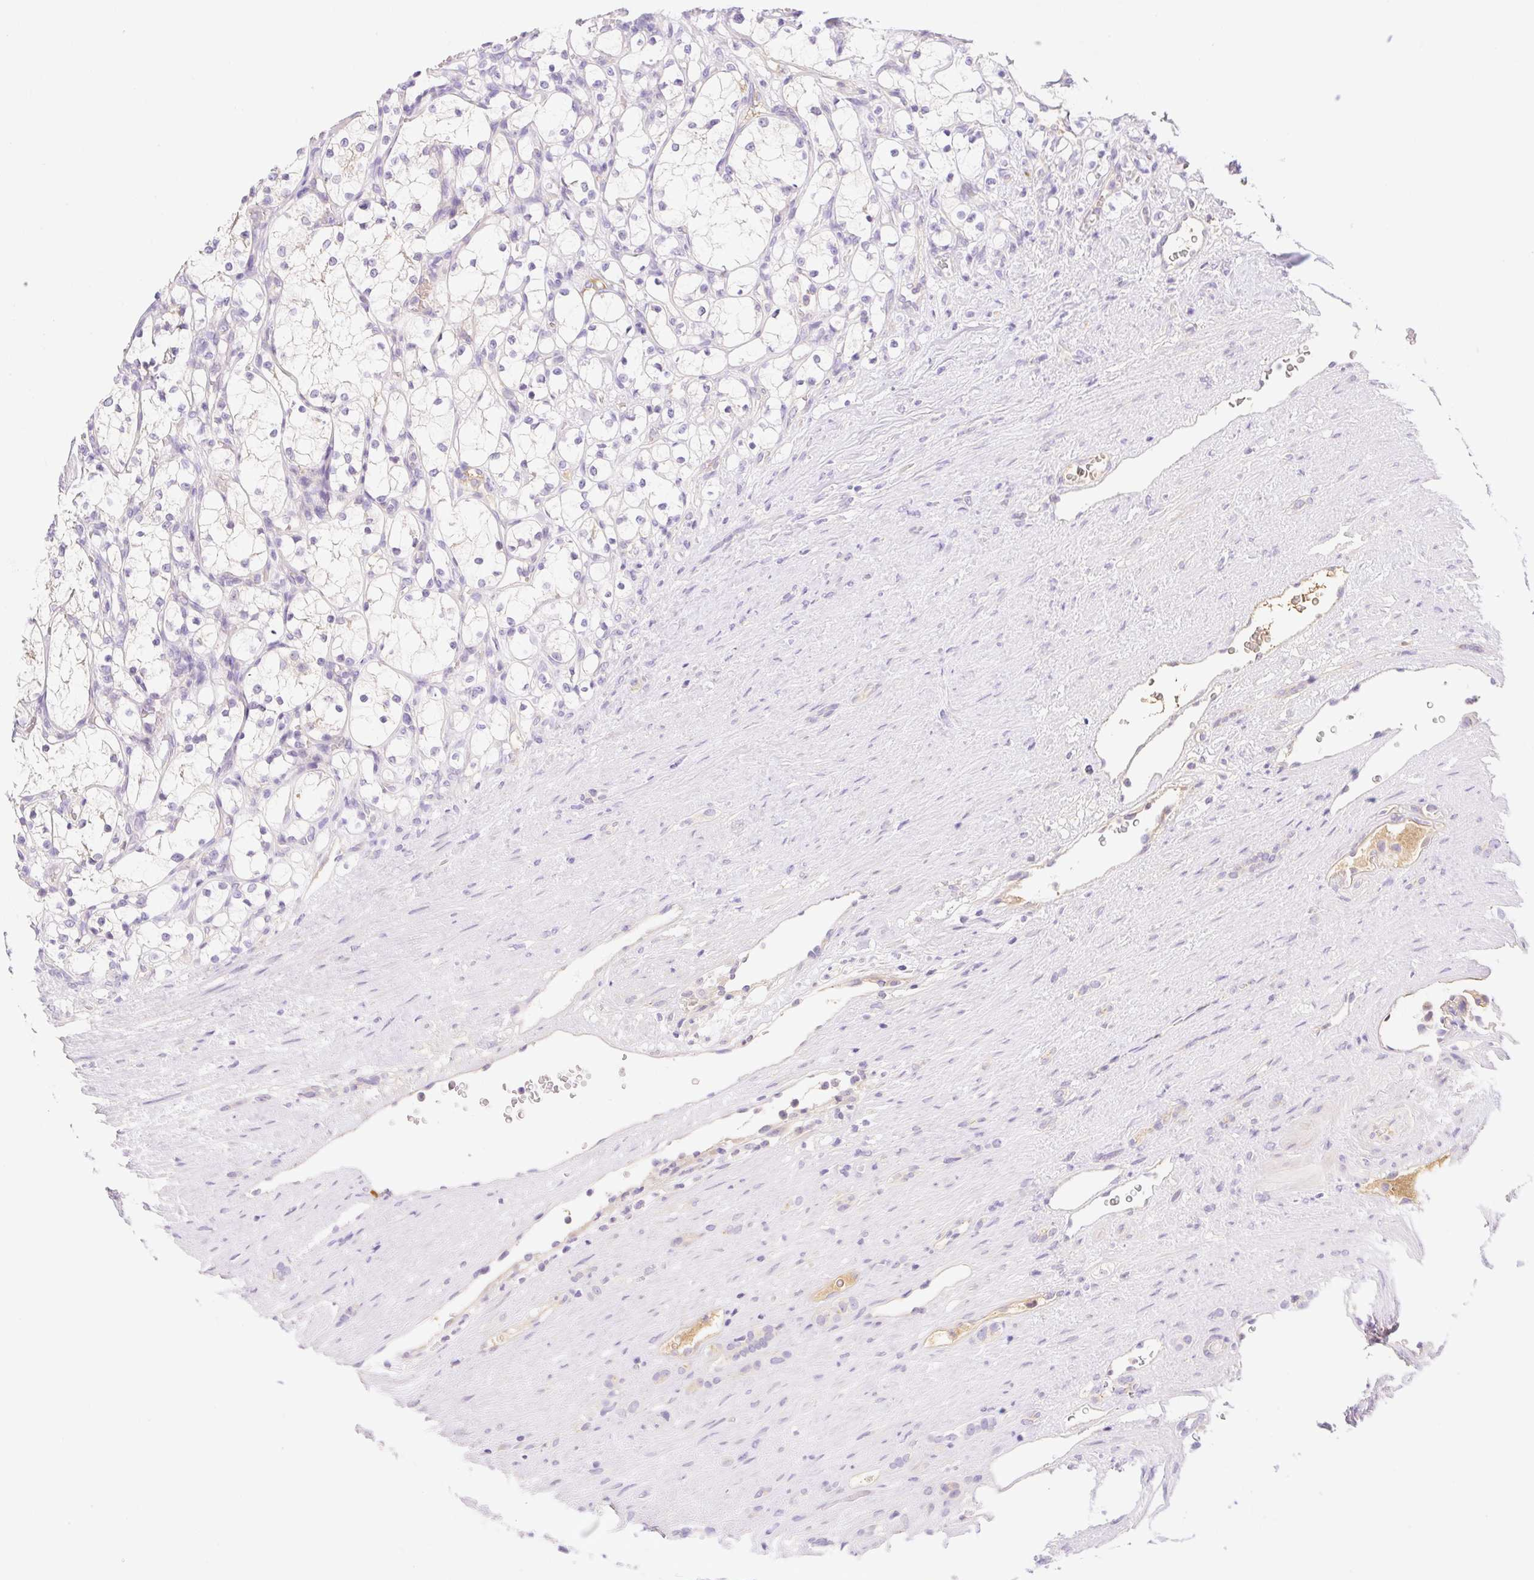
{"staining": {"intensity": "negative", "quantity": "none", "location": "none"}, "tissue": "renal cancer", "cell_type": "Tumor cells", "image_type": "cancer", "snomed": [{"axis": "morphology", "description": "Adenocarcinoma, NOS"}, {"axis": "topography", "description": "Kidney"}], "caption": "The micrograph shows no staining of tumor cells in adenocarcinoma (renal).", "gene": "DENND5A", "patient": {"sex": "female", "age": 69}}